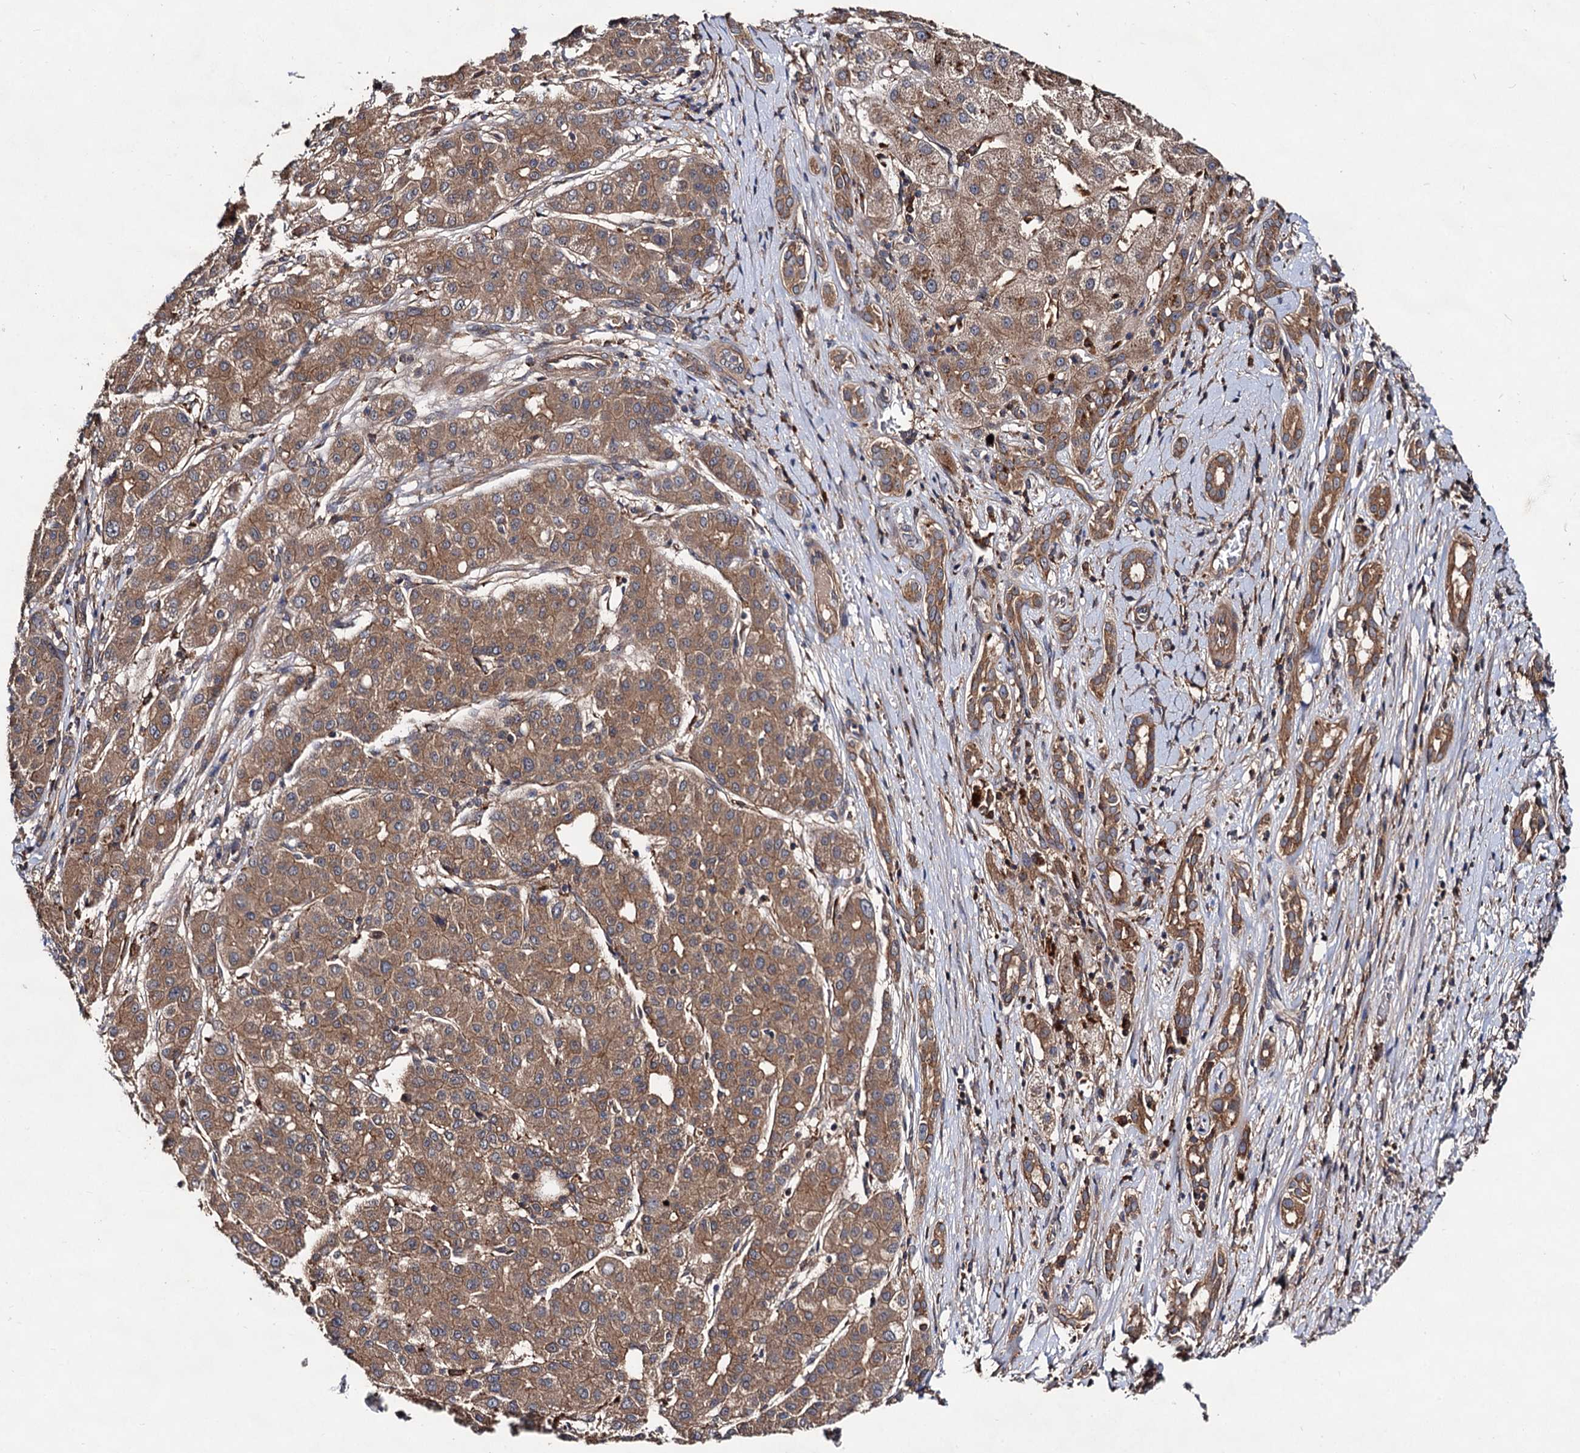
{"staining": {"intensity": "moderate", "quantity": ">75%", "location": "cytoplasmic/membranous"}, "tissue": "liver cancer", "cell_type": "Tumor cells", "image_type": "cancer", "snomed": [{"axis": "morphology", "description": "Carcinoma, Hepatocellular, NOS"}, {"axis": "topography", "description": "Liver"}], "caption": "Immunohistochemical staining of human liver cancer (hepatocellular carcinoma) shows medium levels of moderate cytoplasmic/membranous expression in about >75% of tumor cells.", "gene": "VPS29", "patient": {"sex": "male", "age": 65}}